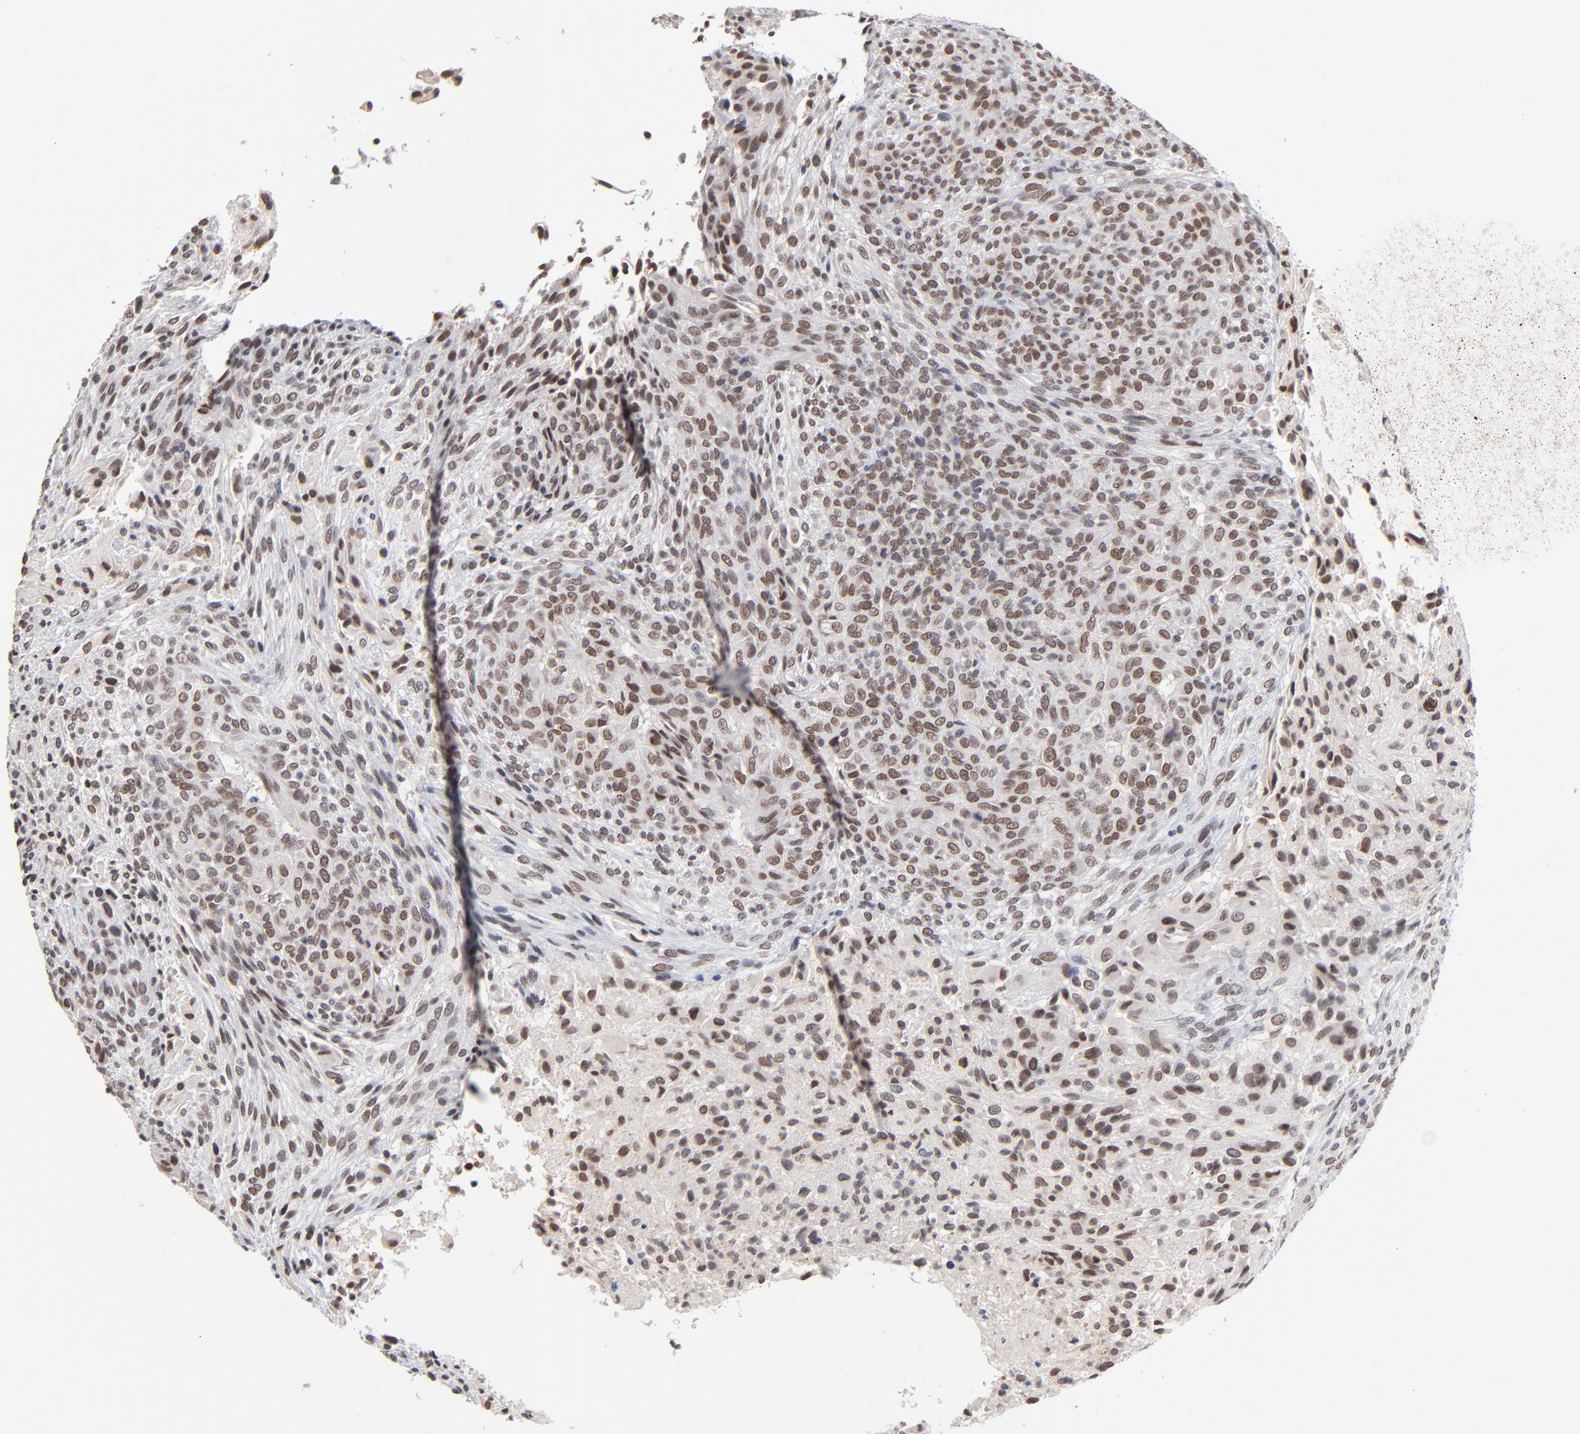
{"staining": {"intensity": "weak", "quantity": ">75%", "location": "nuclear"}, "tissue": "glioma", "cell_type": "Tumor cells", "image_type": "cancer", "snomed": [{"axis": "morphology", "description": "Glioma, malignant, High grade"}, {"axis": "topography", "description": "Cerebral cortex"}], "caption": "Immunohistochemistry (IHC) of human high-grade glioma (malignant) reveals low levels of weak nuclear staining in about >75% of tumor cells.", "gene": "MBIP", "patient": {"sex": "female", "age": 55}}